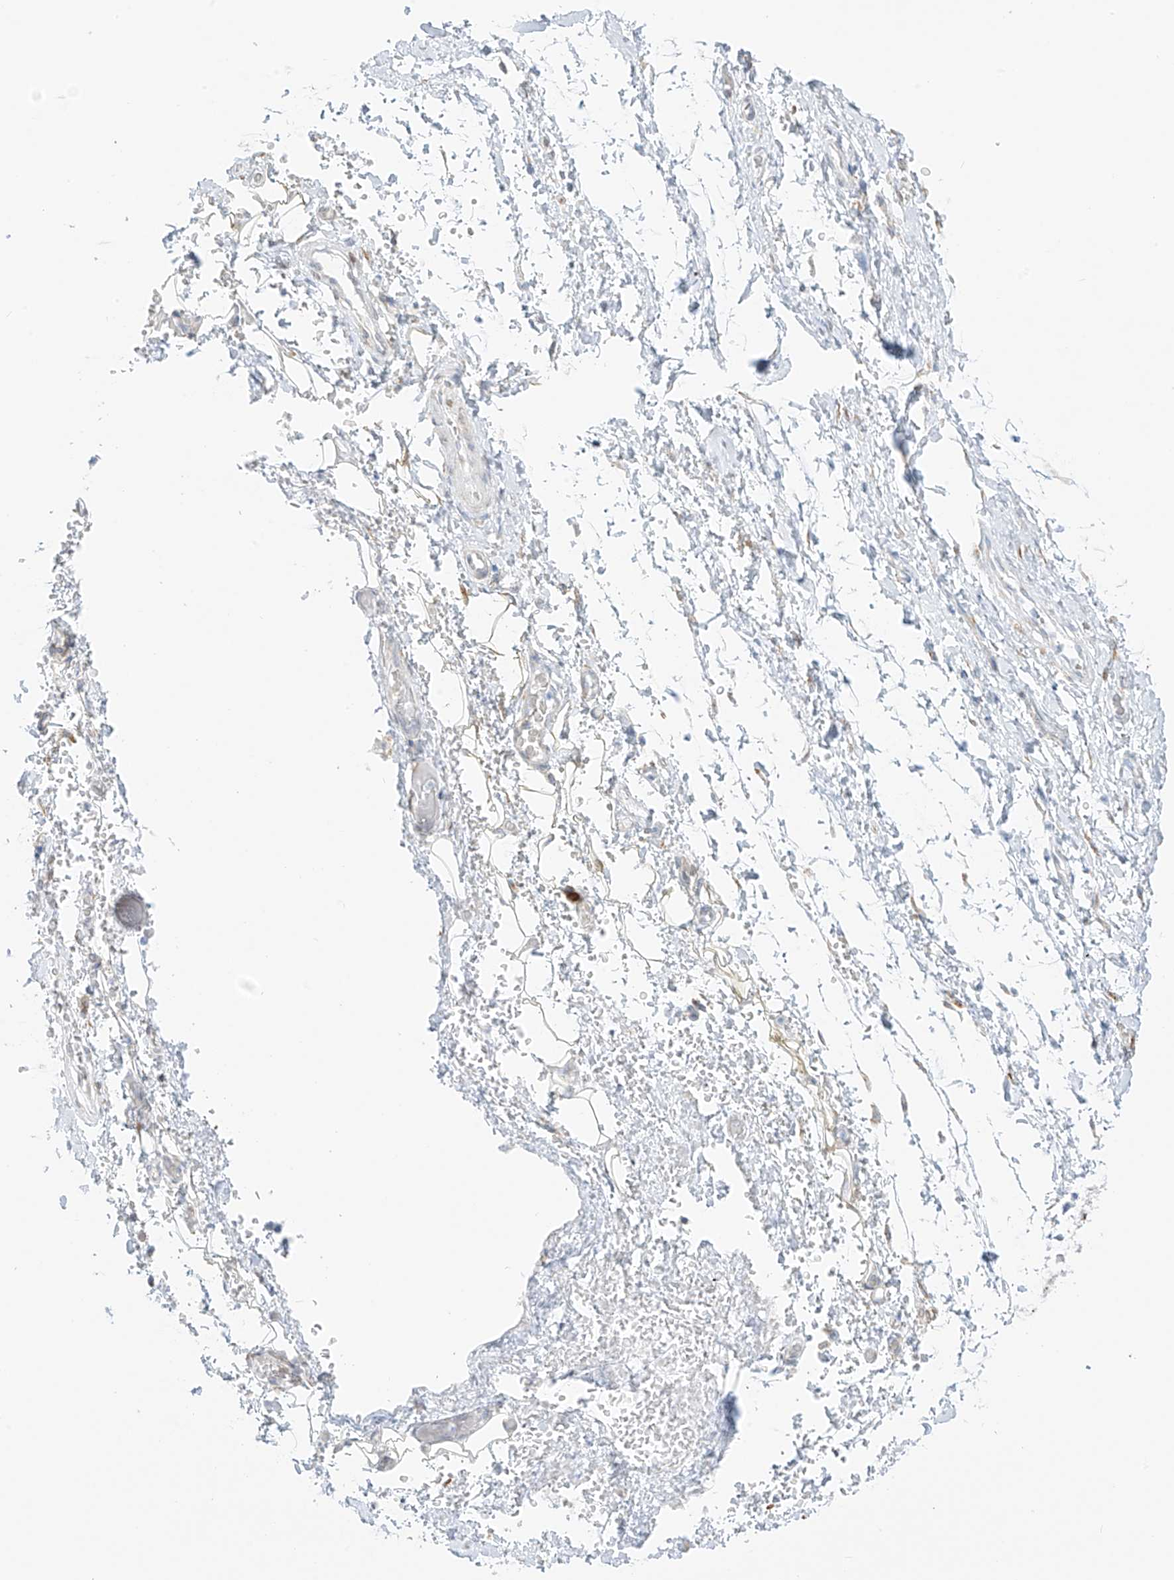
{"staining": {"intensity": "negative", "quantity": "none", "location": "none"}, "tissue": "adipose tissue", "cell_type": "Adipocytes", "image_type": "normal", "snomed": [{"axis": "morphology", "description": "Normal tissue, NOS"}, {"axis": "morphology", "description": "Adenocarcinoma, NOS"}, {"axis": "topography", "description": "Stomach, upper"}, {"axis": "topography", "description": "Peripheral nerve tissue"}], "caption": "Image shows no protein expression in adipocytes of normal adipose tissue.", "gene": "LRRC59", "patient": {"sex": "male", "age": 62}}